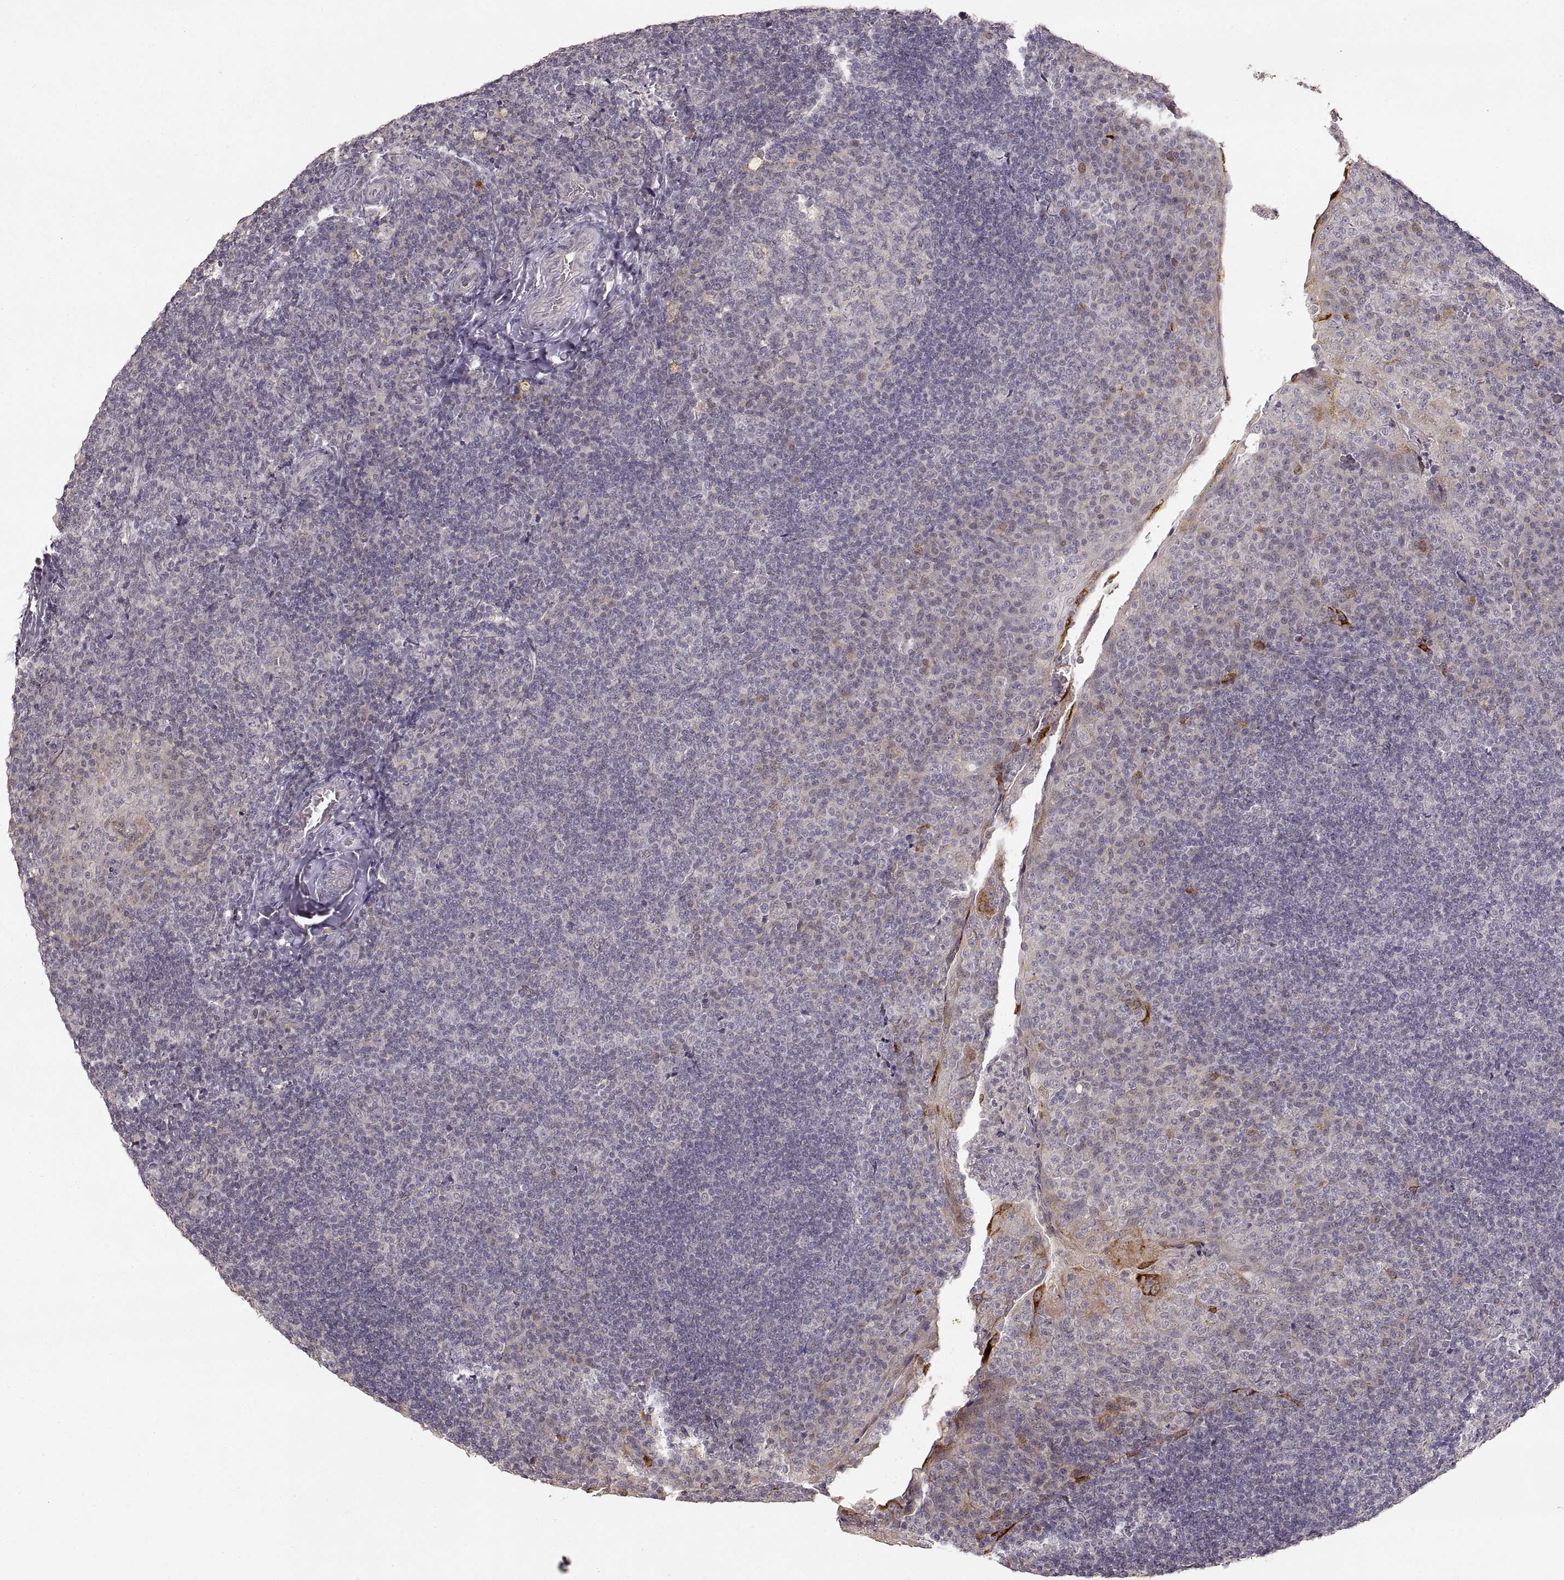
{"staining": {"intensity": "negative", "quantity": "none", "location": "none"}, "tissue": "tonsil", "cell_type": "Germinal center cells", "image_type": "normal", "snomed": [{"axis": "morphology", "description": "Normal tissue, NOS"}, {"axis": "topography", "description": "Tonsil"}], "caption": "This is an immunohistochemistry (IHC) histopathology image of benign tonsil. There is no staining in germinal center cells.", "gene": "LAMC2", "patient": {"sex": "male", "age": 17}}